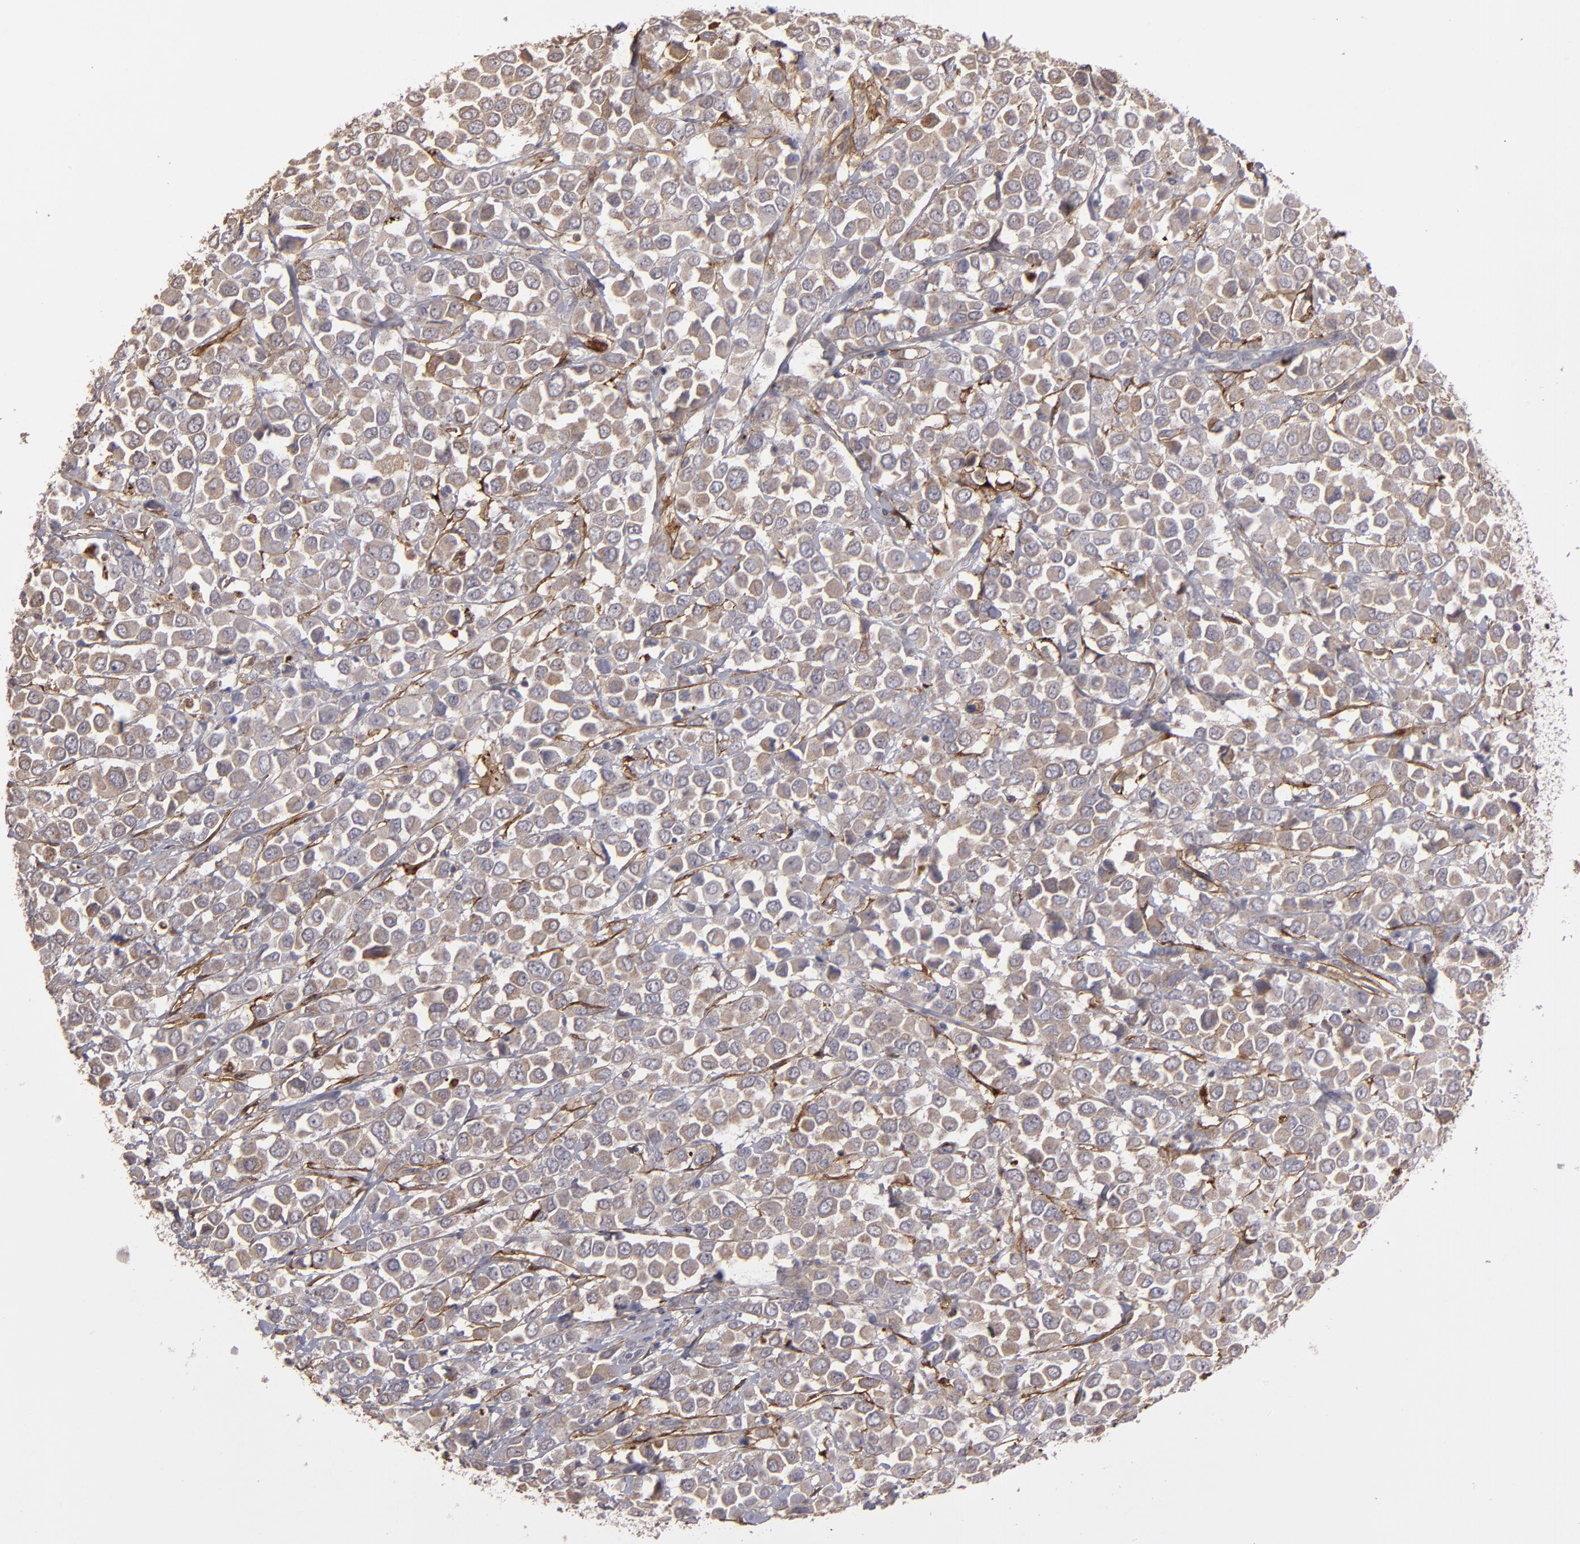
{"staining": {"intensity": "weak", "quantity": ">75%", "location": "cytoplasmic/membranous"}, "tissue": "breast cancer", "cell_type": "Tumor cells", "image_type": "cancer", "snomed": [{"axis": "morphology", "description": "Duct carcinoma"}, {"axis": "topography", "description": "Breast"}], "caption": "Brown immunohistochemical staining in infiltrating ductal carcinoma (breast) demonstrates weak cytoplasmic/membranous positivity in about >75% of tumor cells.", "gene": "ITGB5", "patient": {"sex": "female", "age": 61}}